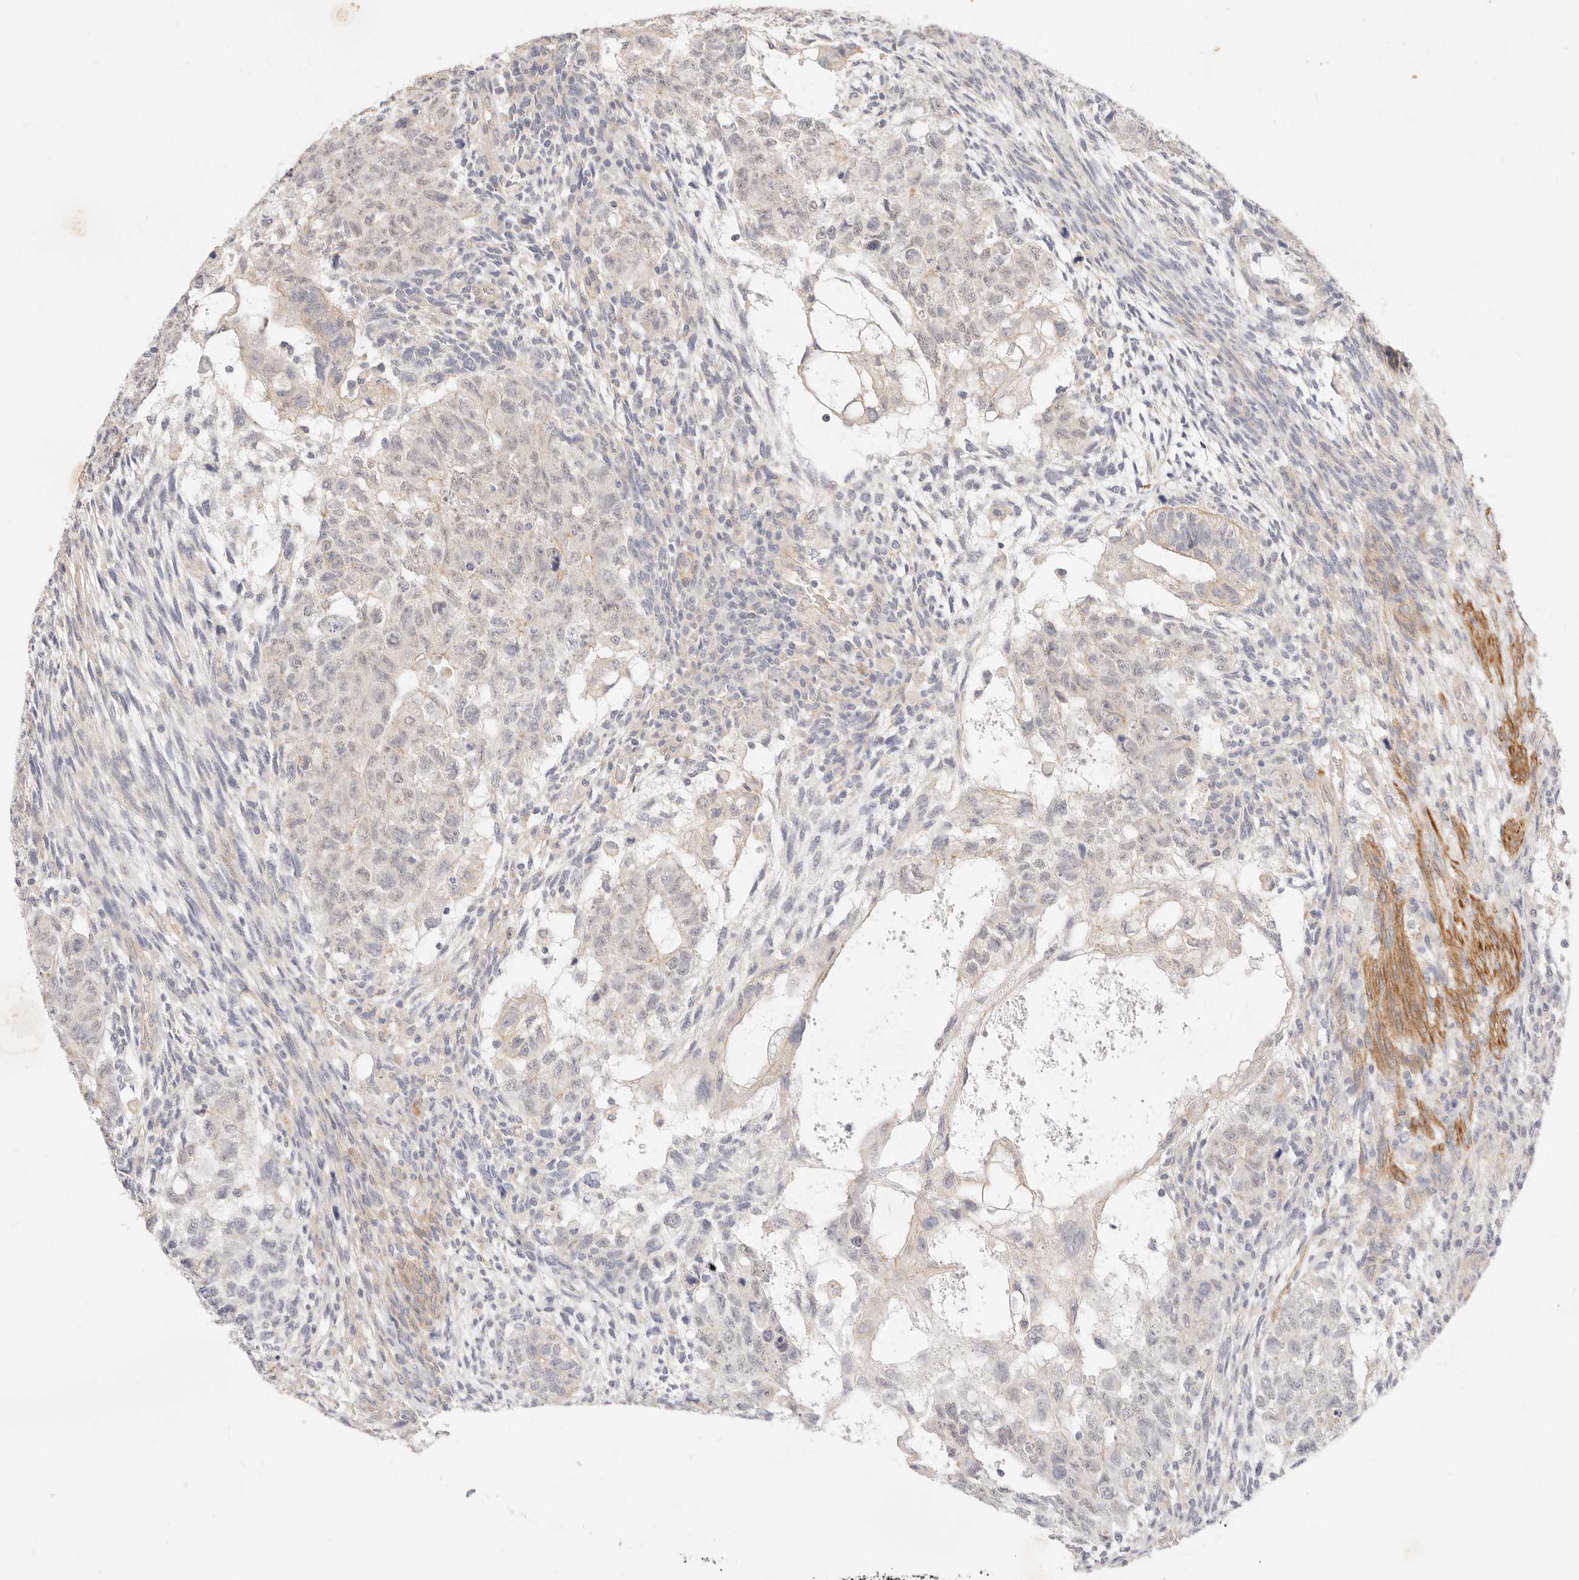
{"staining": {"intensity": "negative", "quantity": "none", "location": "none"}, "tissue": "testis cancer", "cell_type": "Tumor cells", "image_type": "cancer", "snomed": [{"axis": "morphology", "description": "Normal tissue, NOS"}, {"axis": "morphology", "description": "Carcinoma, Embryonal, NOS"}, {"axis": "topography", "description": "Testis"}], "caption": "A micrograph of human testis embryonal carcinoma is negative for staining in tumor cells.", "gene": "UBXN10", "patient": {"sex": "male", "age": 36}}